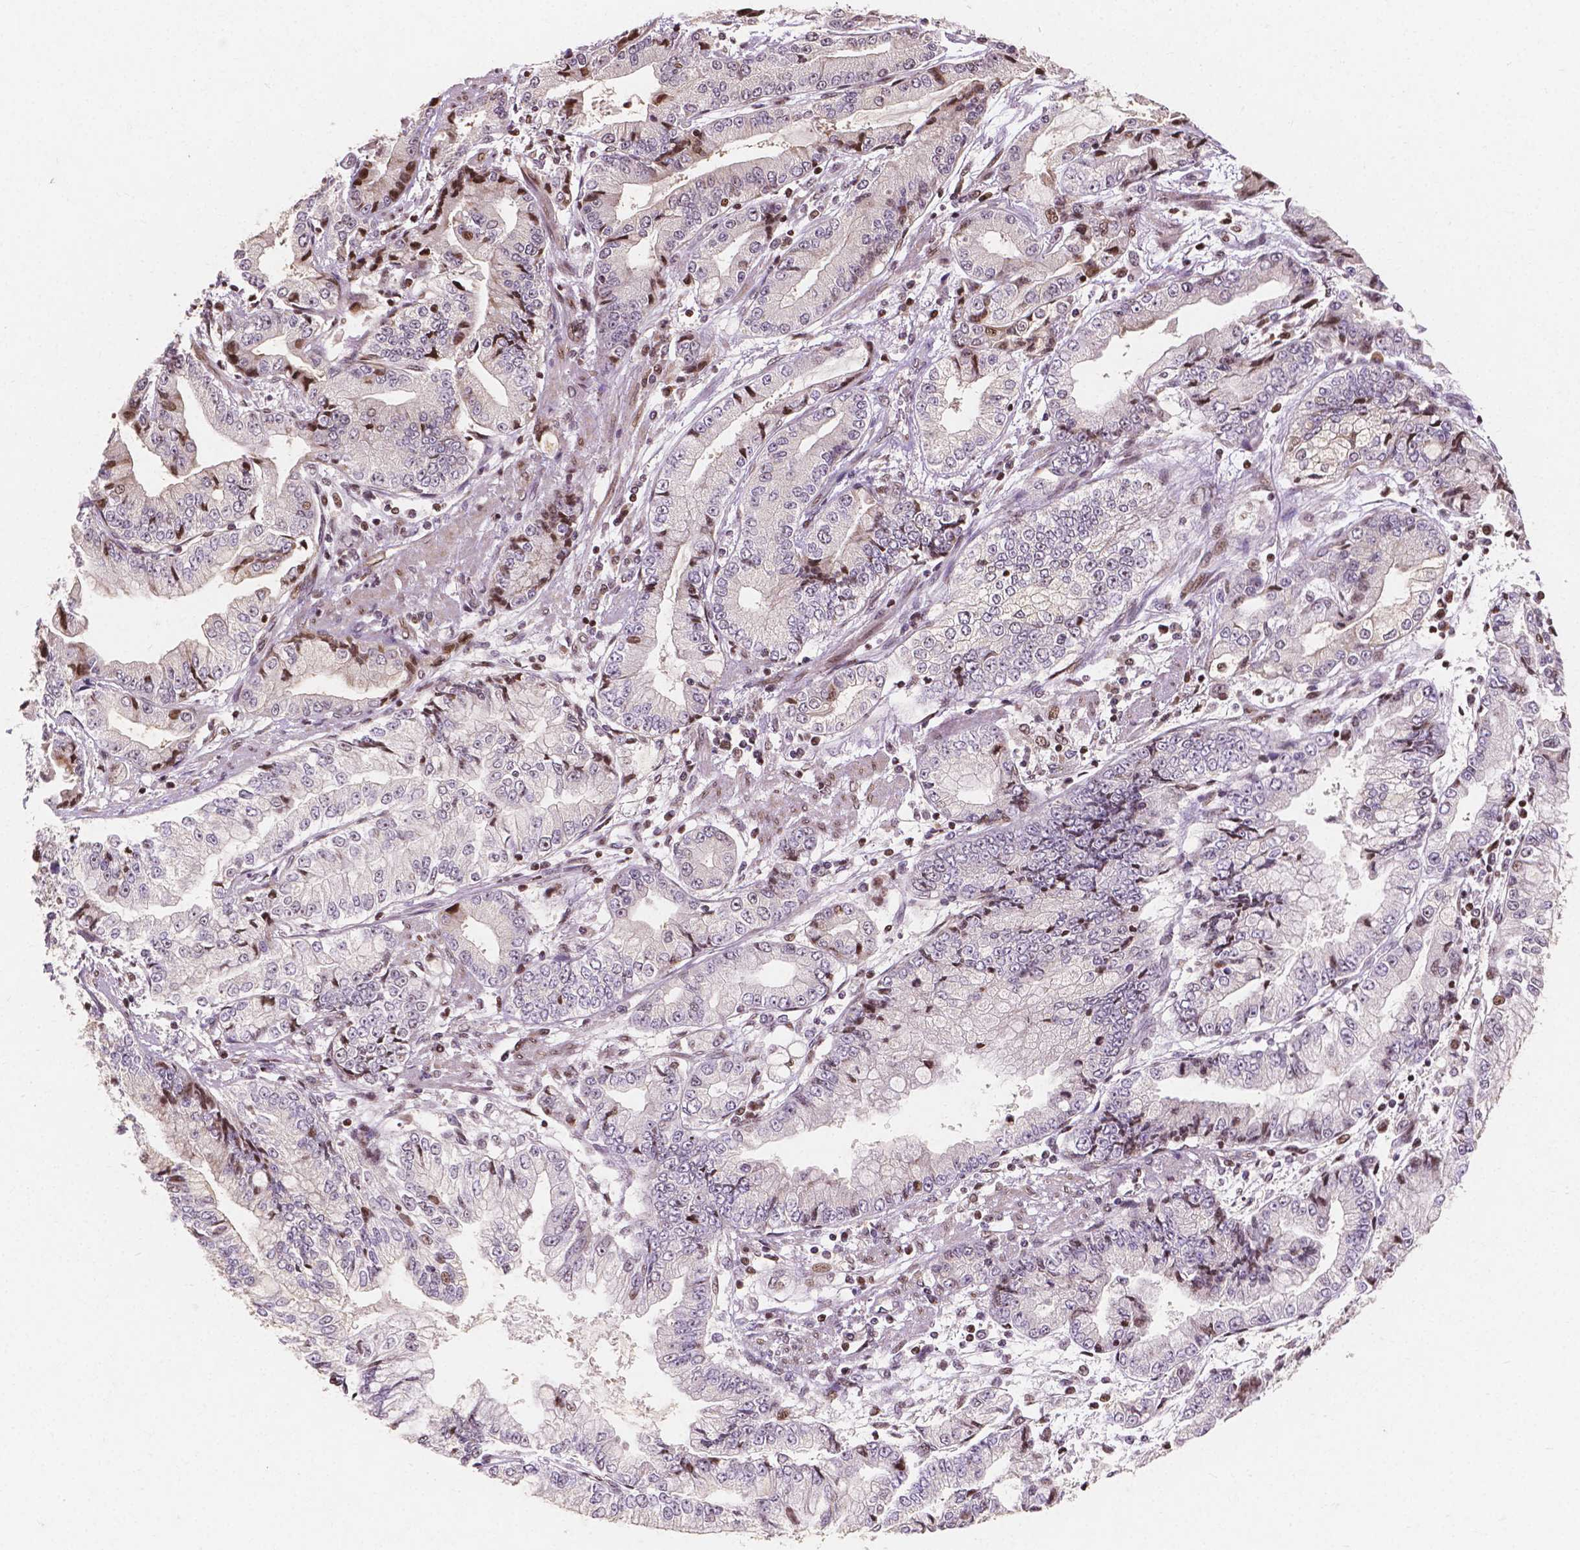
{"staining": {"intensity": "negative", "quantity": "none", "location": "none"}, "tissue": "stomach cancer", "cell_type": "Tumor cells", "image_type": "cancer", "snomed": [{"axis": "morphology", "description": "Adenocarcinoma, NOS"}, {"axis": "topography", "description": "Stomach, upper"}], "caption": "A photomicrograph of human stomach cancer (adenocarcinoma) is negative for staining in tumor cells. (DAB (3,3'-diaminobenzidine) immunohistochemistry visualized using brightfield microscopy, high magnification).", "gene": "PTPN18", "patient": {"sex": "female", "age": 74}}